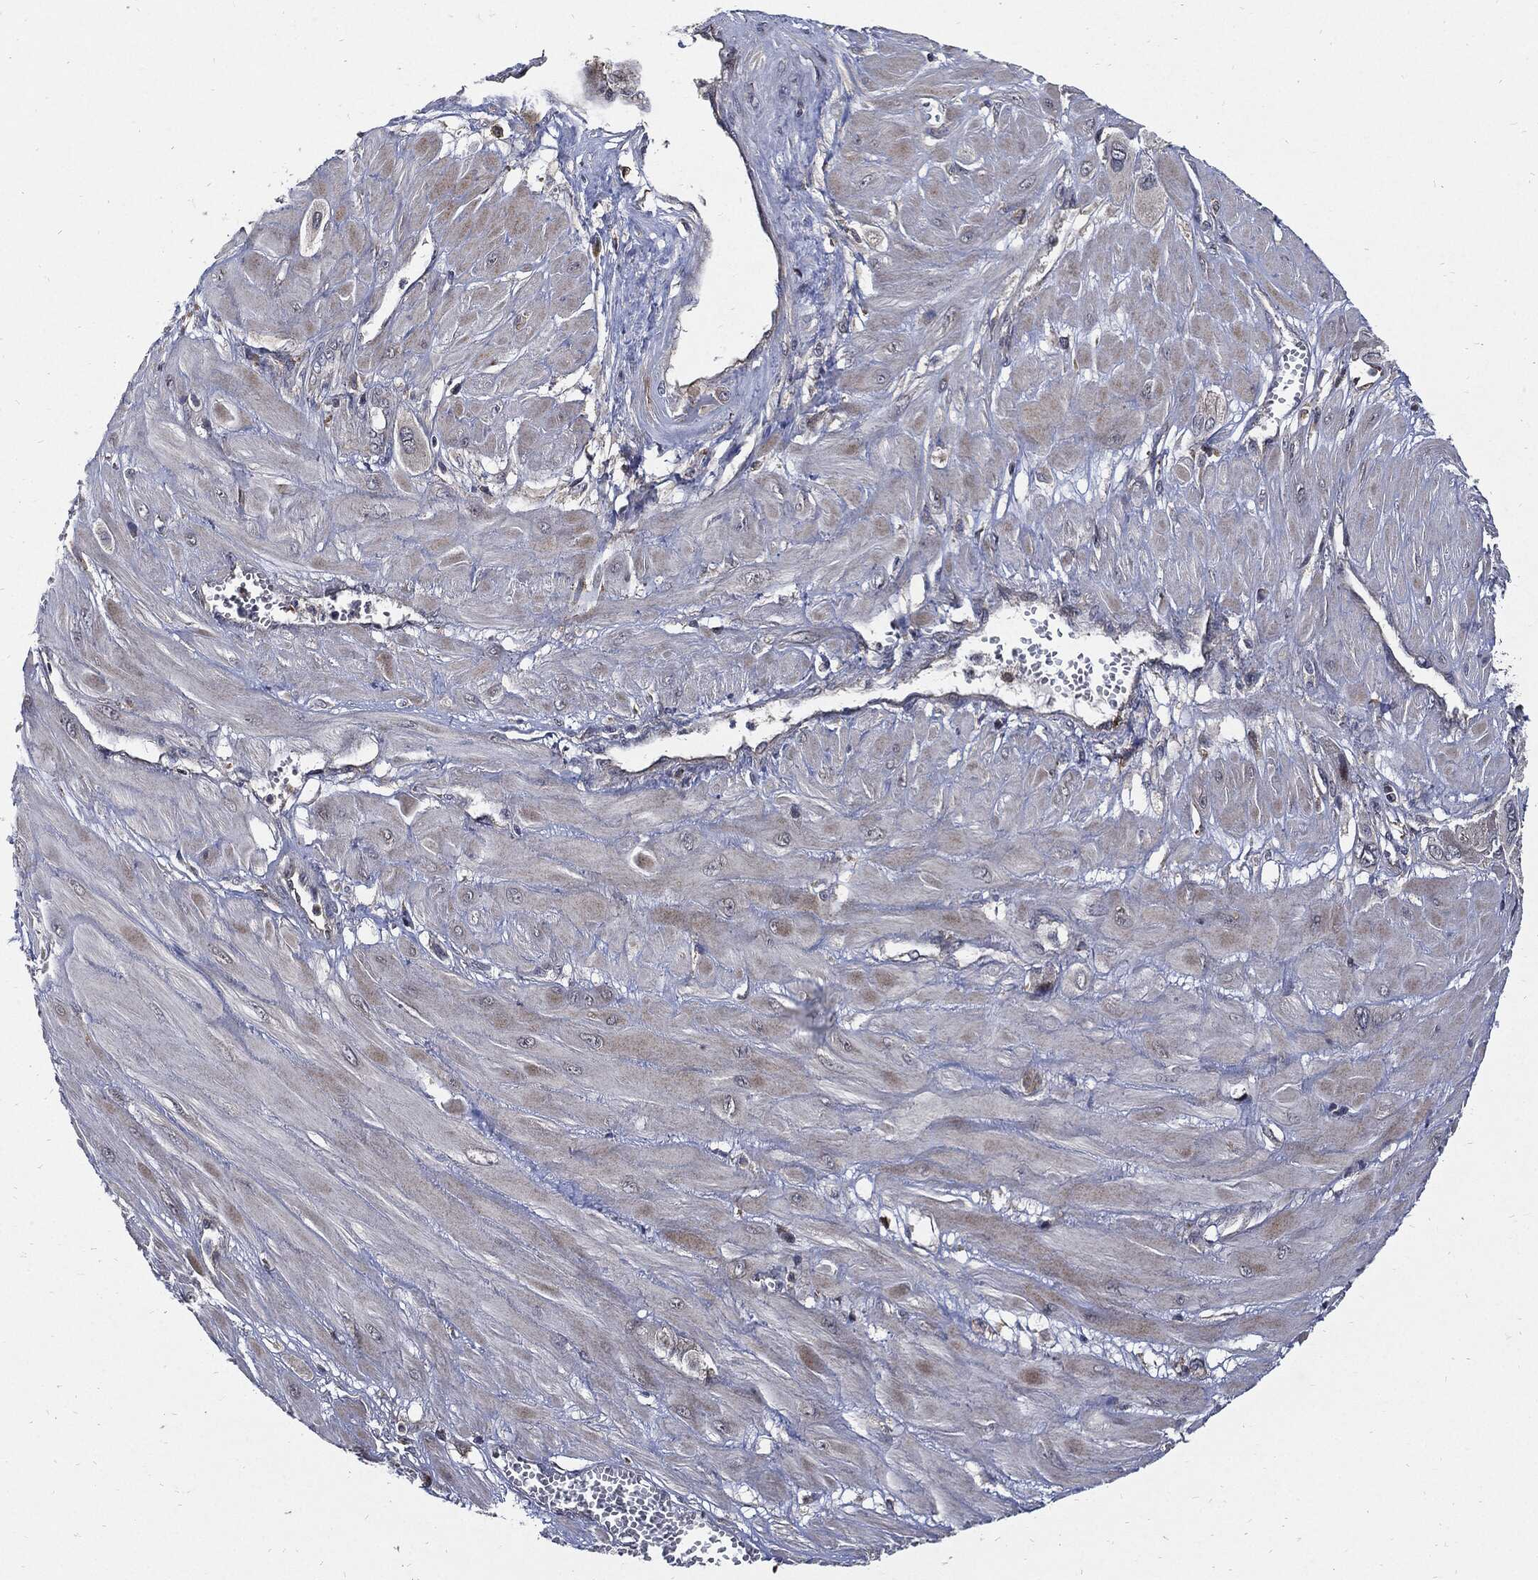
{"staining": {"intensity": "negative", "quantity": "none", "location": "none"}, "tissue": "cervical cancer", "cell_type": "Tumor cells", "image_type": "cancer", "snomed": [{"axis": "morphology", "description": "Squamous cell carcinoma, NOS"}, {"axis": "topography", "description": "Cervix"}], "caption": "The histopathology image exhibits no significant staining in tumor cells of cervical squamous cell carcinoma. (Stains: DAB (3,3'-diaminobenzidine) immunohistochemistry with hematoxylin counter stain, Microscopy: brightfield microscopy at high magnification).", "gene": "SLC31A2", "patient": {"sex": "female", "age": 34}}